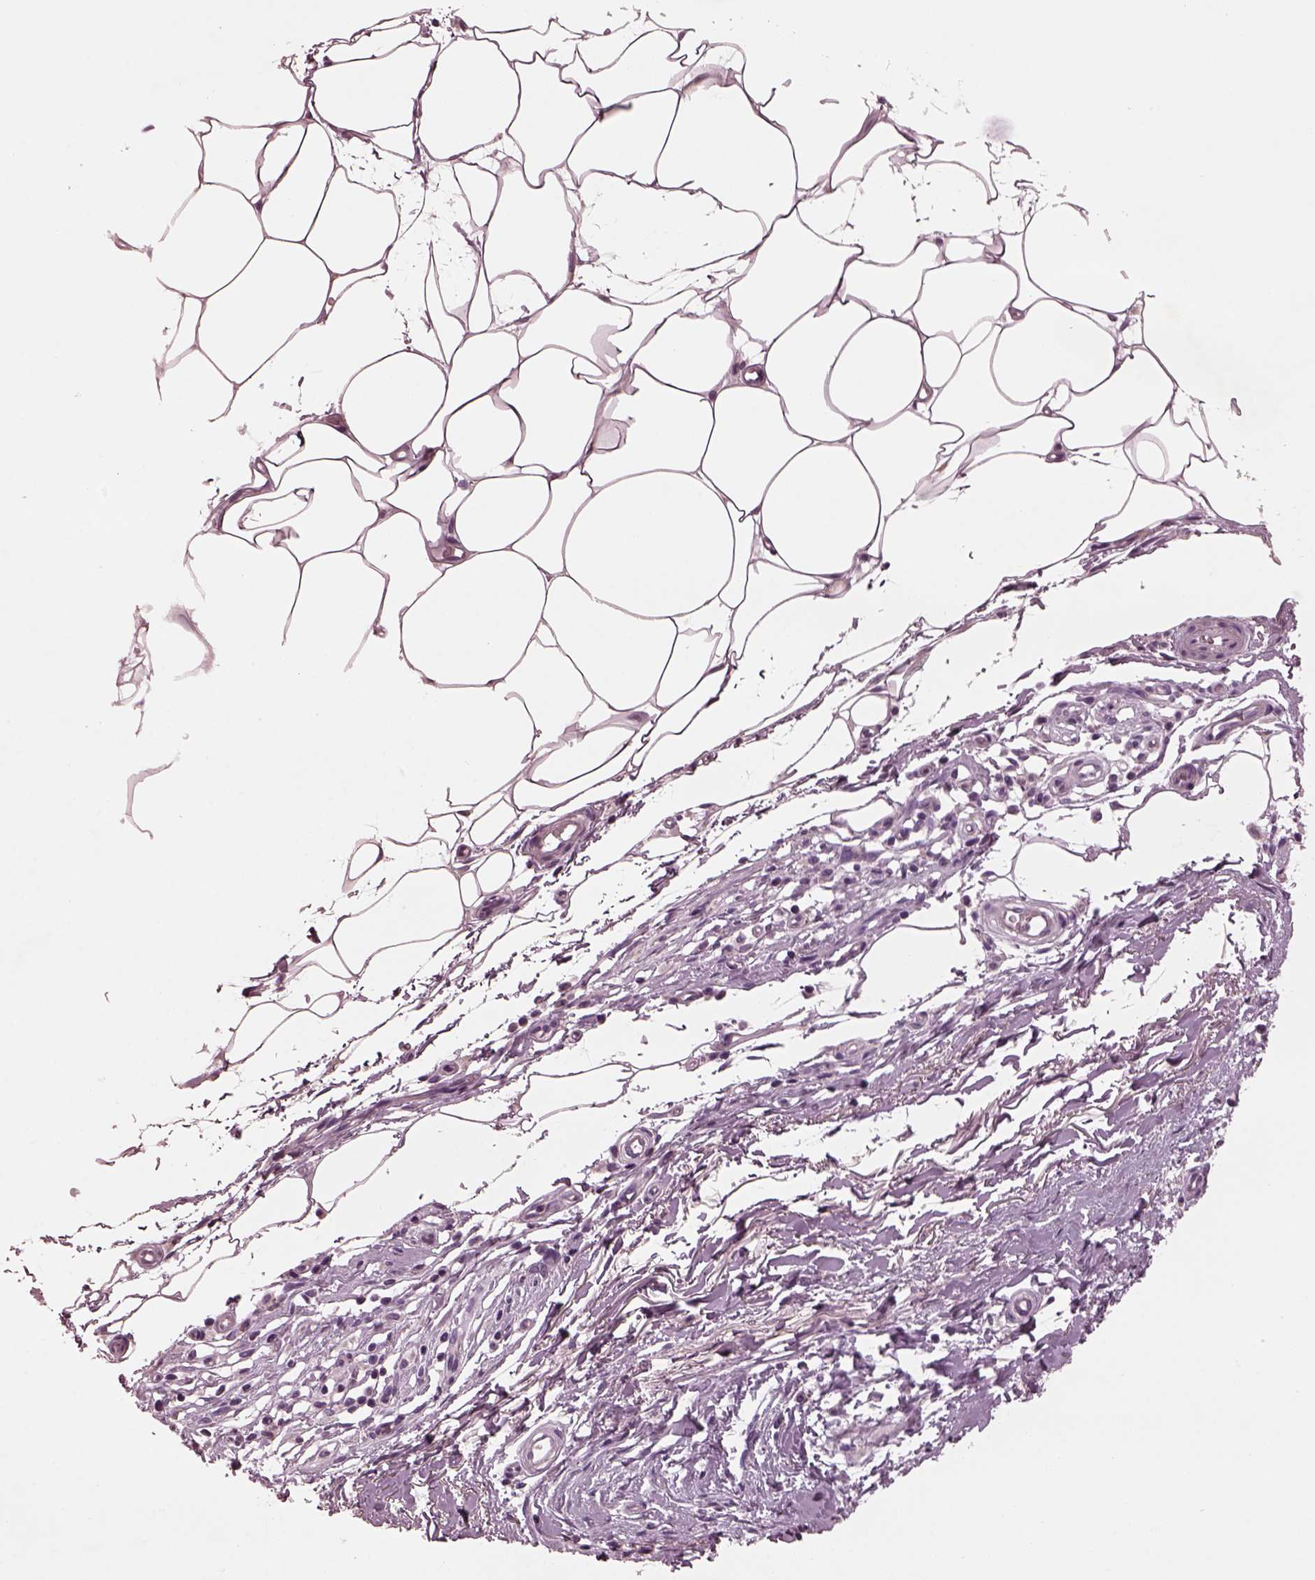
{"staining": {"intensity": "negative", "quantity": "none", "location": "none"}, "tissue": "skin", "cell_type": "Fibroblasts", "image_type": "normal", "snomed": [{"axis": "morphology", "description": "Normal tissue, NOS"}, {"axis": "topography", "description": "Skin"}], "caption": "High power microscopy histopathology image of an immunohistochemistry (IHC) histopathology image of unremarkable skin, revealing no significant expression in fibroblasts.", "gene": "AP4M1", "patient": {"sex": "female", "age": 62}}